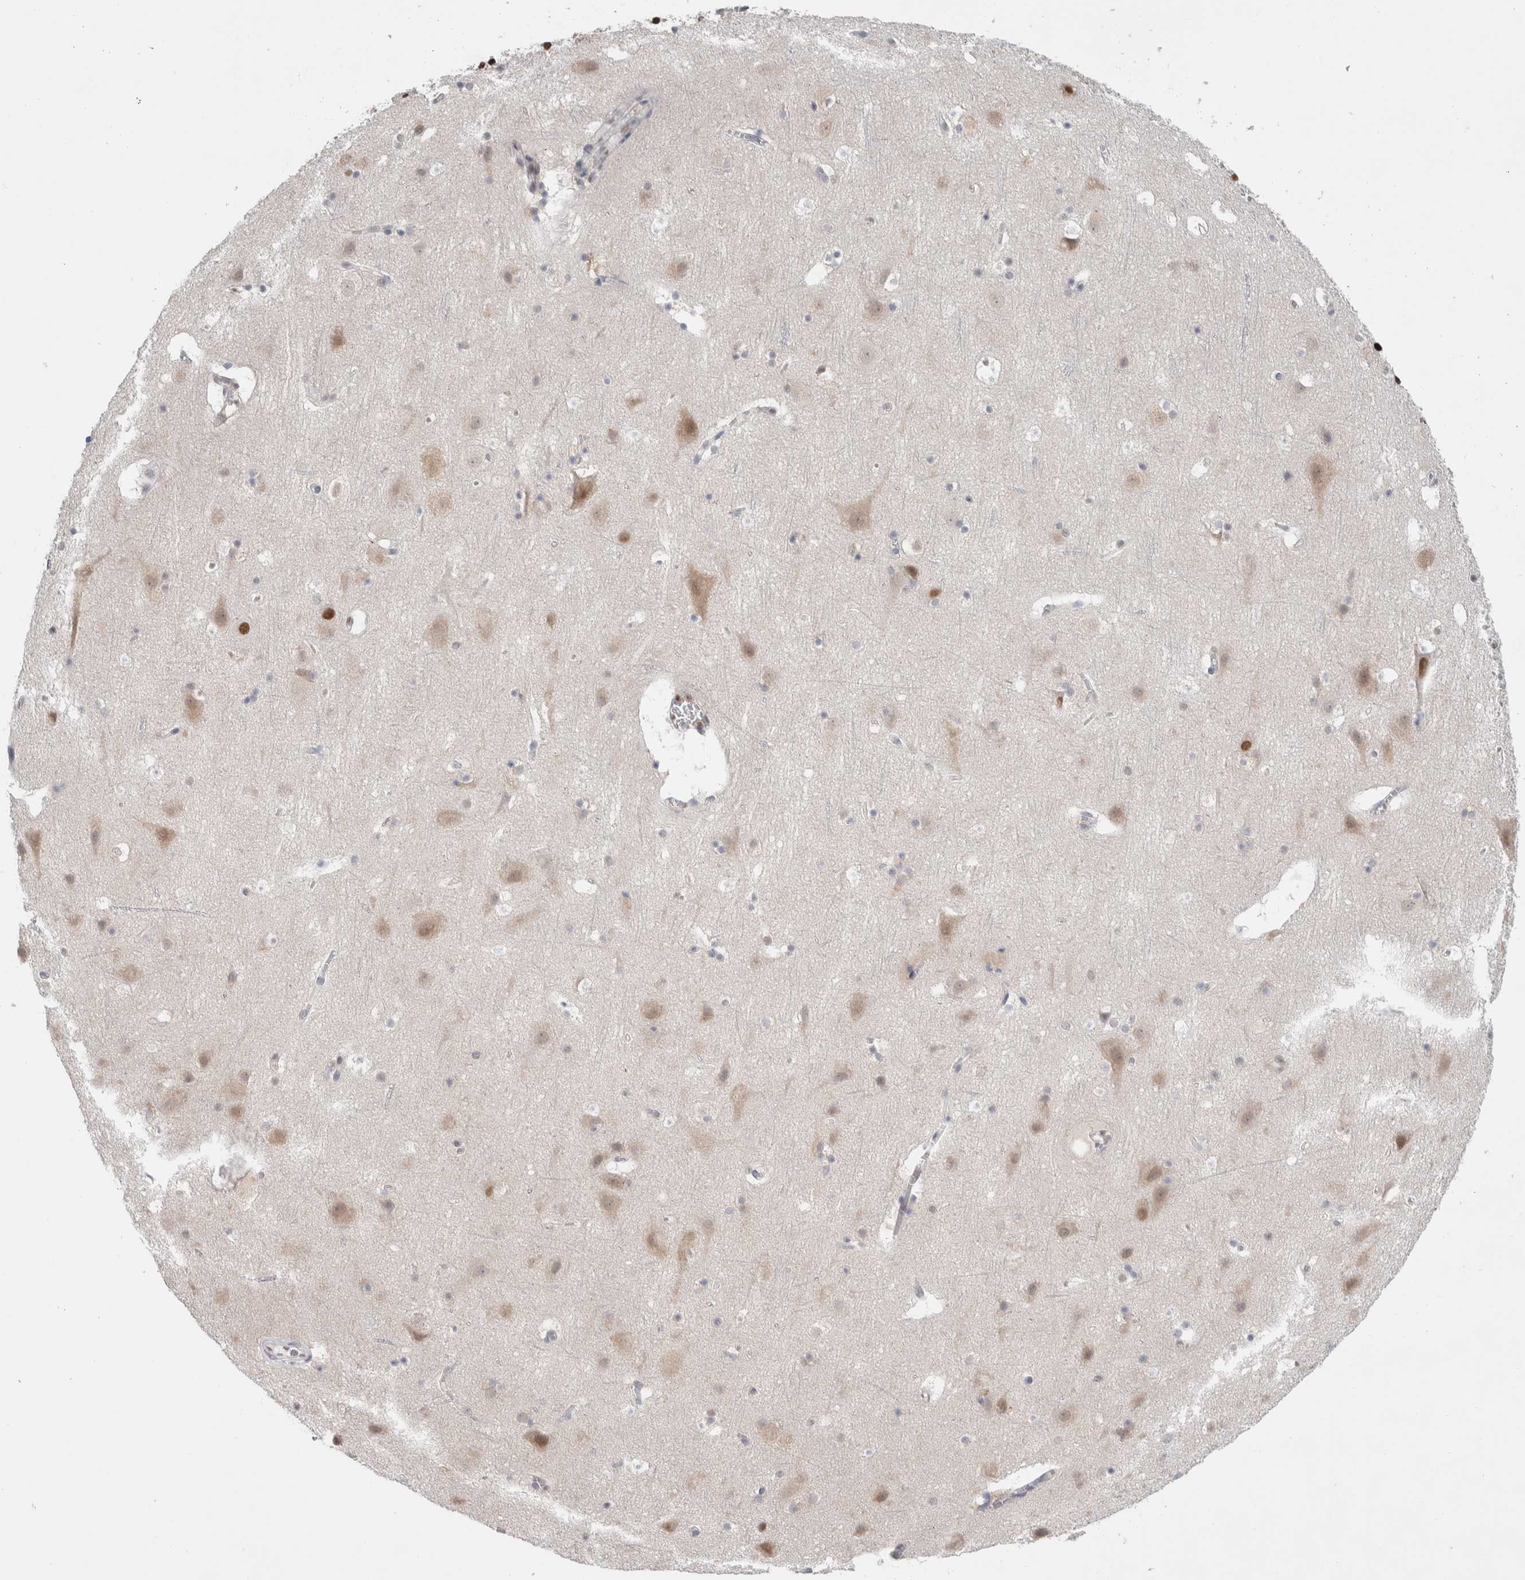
{"staining": {"intensity": "negative", "quantity": "none", "location": "none"}, "tissue": "cerebral cortex", "cell_type": "Endothelial cells", "image_type": "normal", "snomed": [{"axis": "morphology", "description": "Normal tissue, NOS"}, {"axis": "topography", "description": "Cerebral cortex"}], "caption": "Micrograph shows no protein positivity in endothelial cells of unremarkable cerebral cortex.", "gene": "PRMT1", "patient": {"sex": "male", "age": 45}}